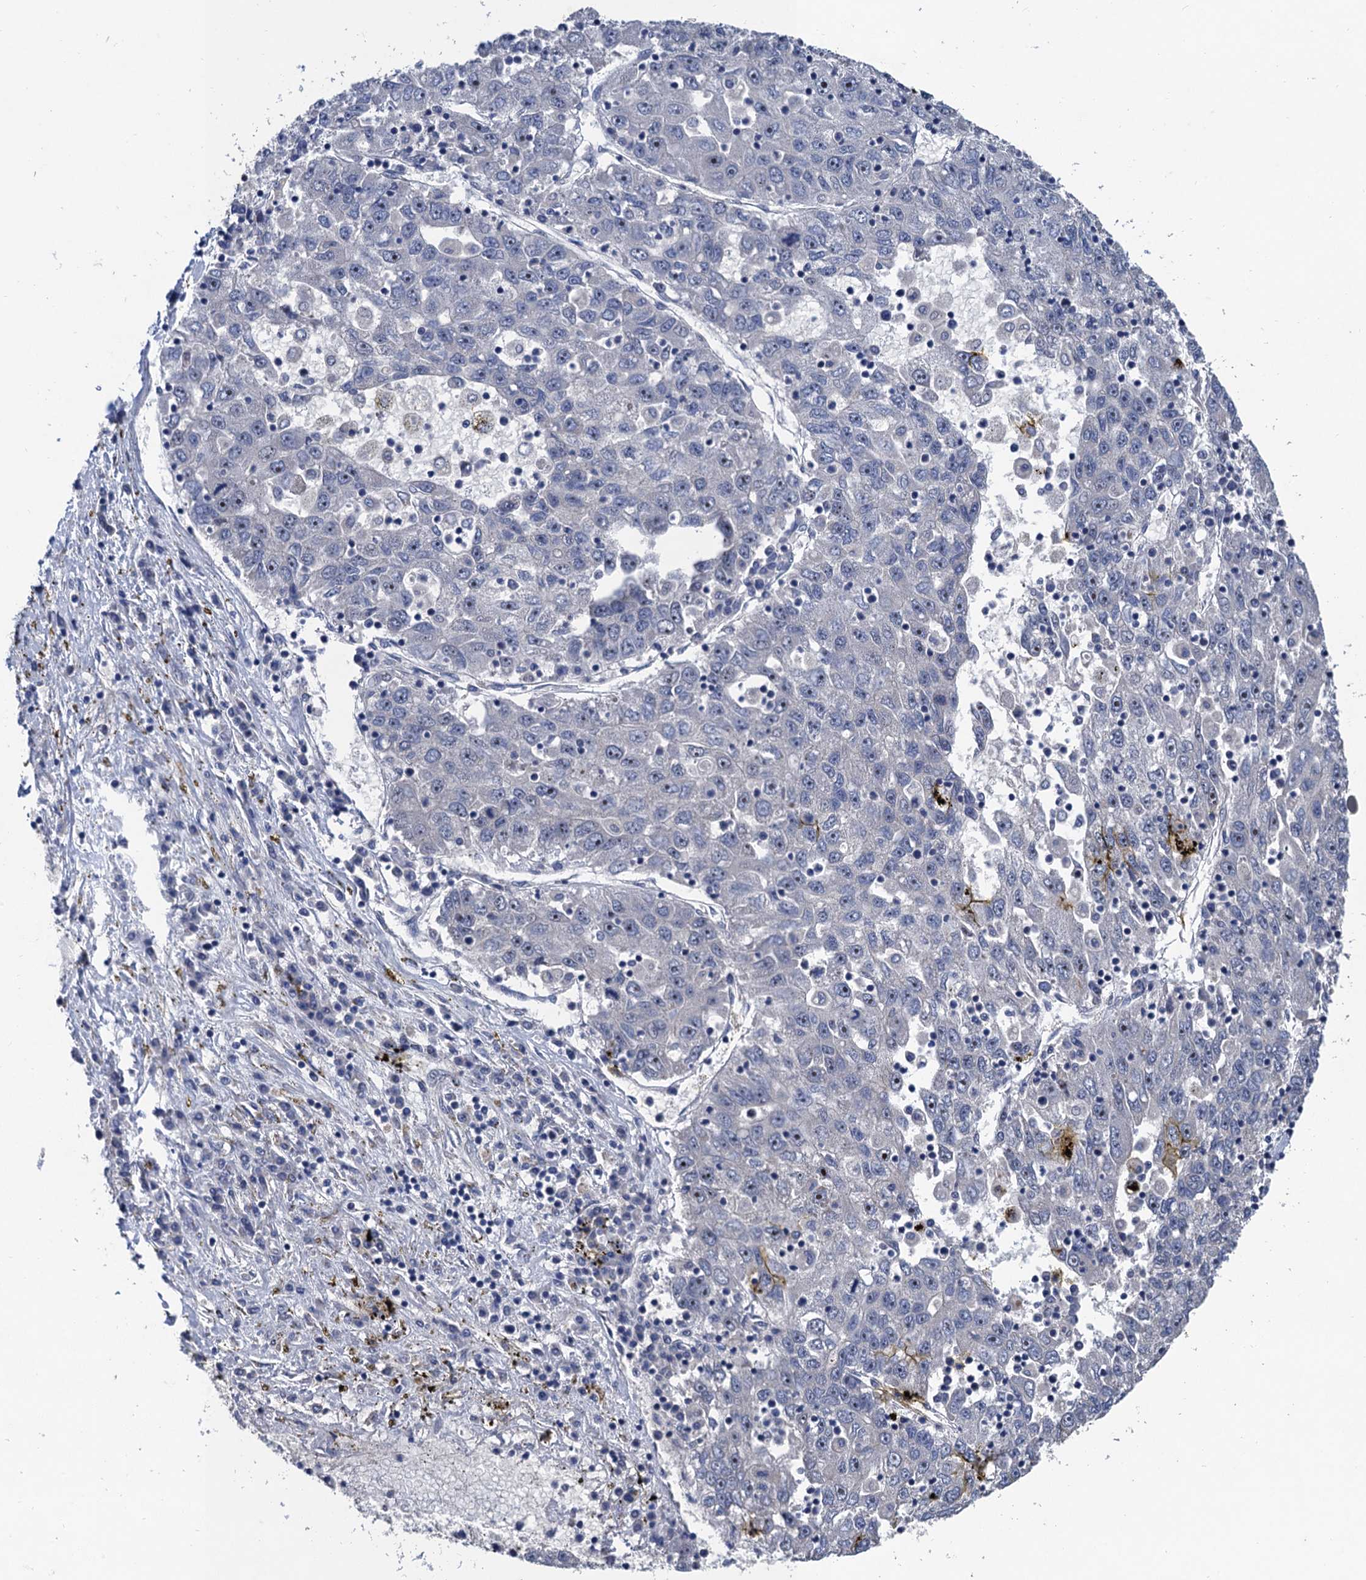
{"staining": {"intensity": "negative", "quantity": "none", "location": "none"}, "tissue": "liver cancer", "cell_type": "Tumor cells", "image_type": "cancer", "snomed": [{"axis": "morphology", "description": "Carcinoma, Hepatocellular, NOS"}, {"axis": "topography", "description": "Liver"}], "caption": "There is no significant expression in tumor cells of liver cancer (hepatocellular carcinoma).", "gene": "TRAF7", "patient": {"sex": "male", "age": 49}}